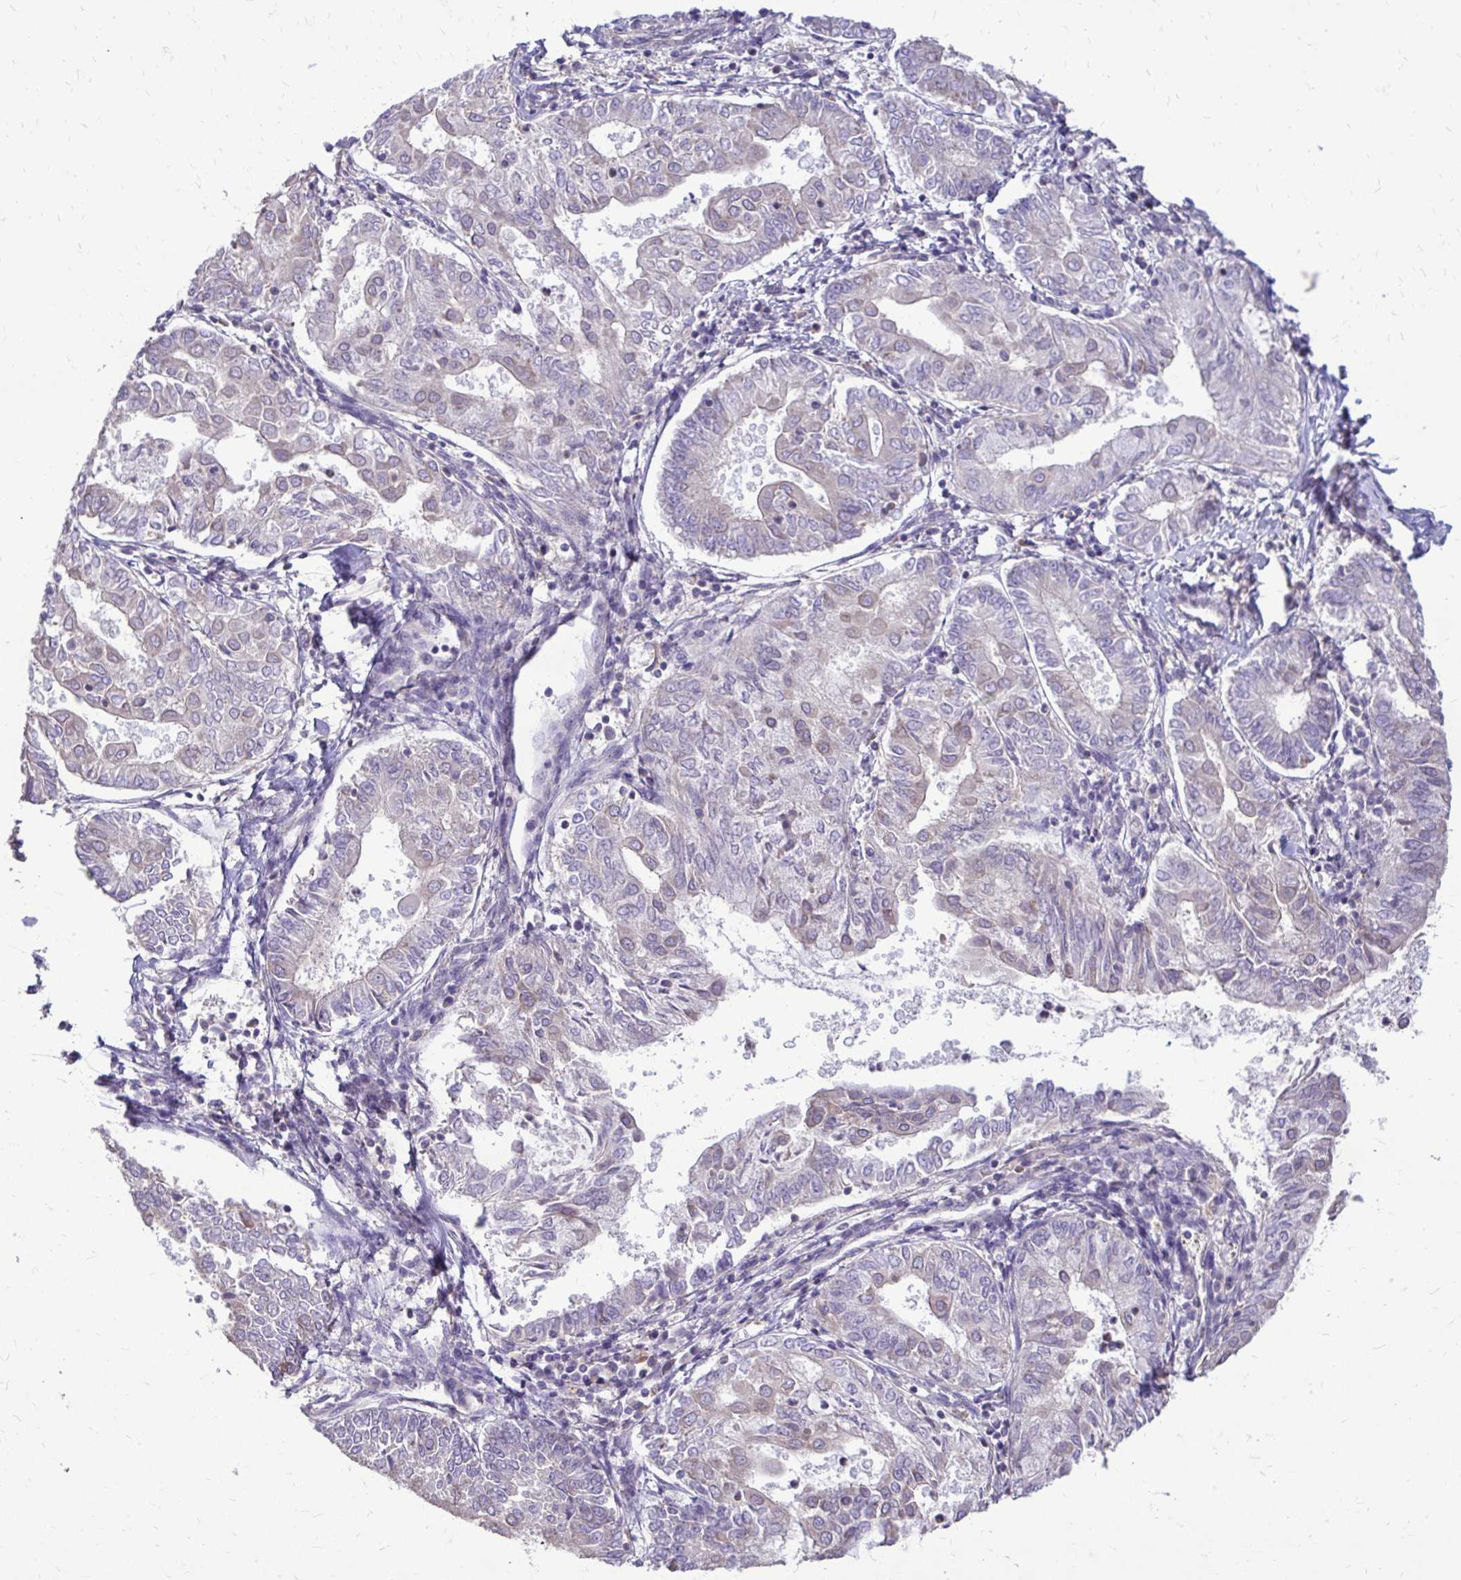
{"staining": {"intensity": "negative", "quantity": "none", "location": "none"}, "tissue": "endometrial cancer", "cell_type": "Tumor cells", "image_type": "cancer", "snomed": [{"axis": "morphology", "description": "Adenocarcinoma, NOS"}, {"axis": "topography", "description": "Endometrium"}], "caption": "Endometrial cancer was stained to show a protein in brown. There is no significant expression in tumor cells.", "gene": "FMR1", "patient": {"sex": "female", "age": 68}}